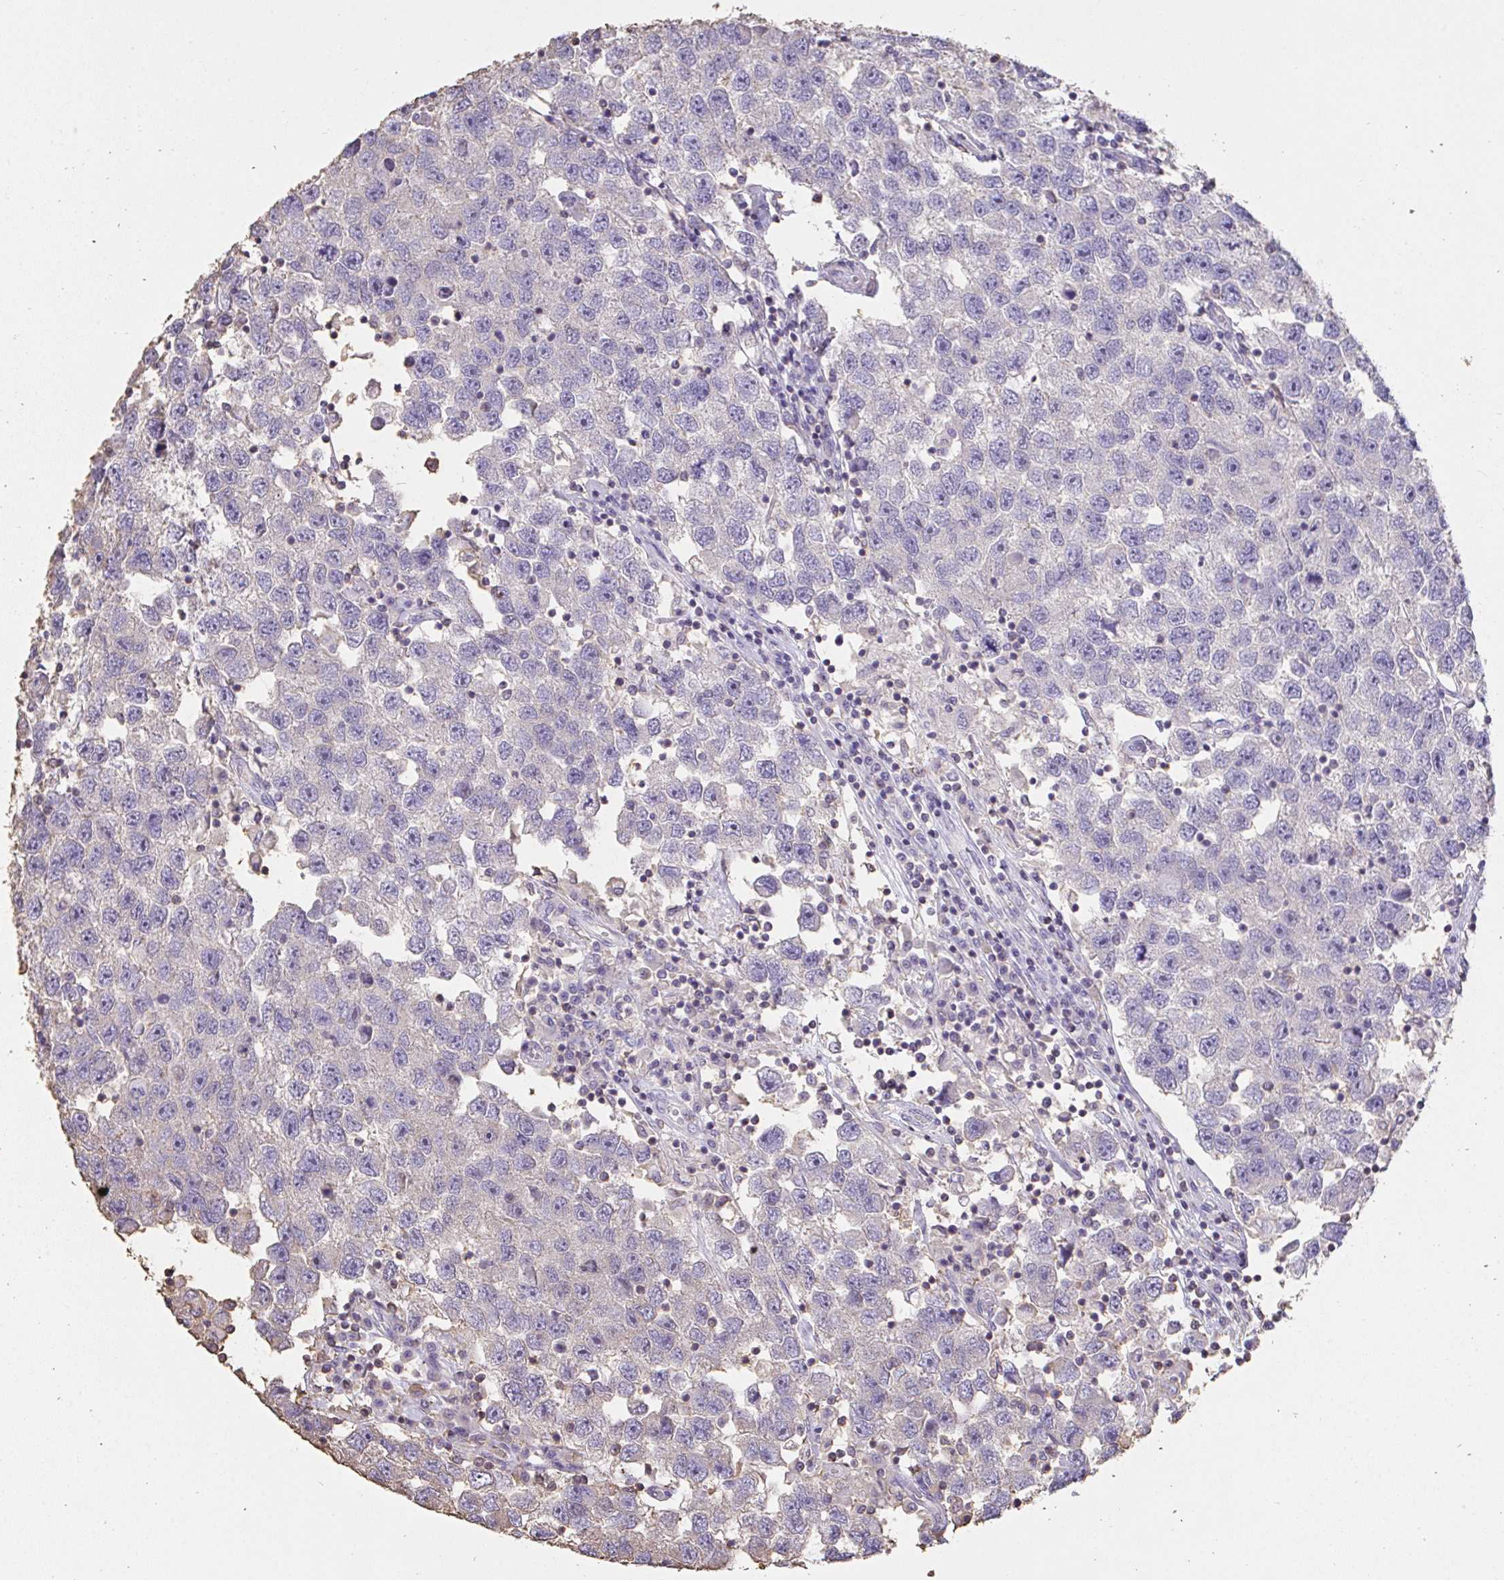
{"staining": {"intensity": "negative", "quantity": "none", "location": "none"}, "tissue": "testis cancer", "cell_type": "Tumor cells", "image_type": "cancer", "snomed": [{"axis": "morphology", "description": "Seminoma, NOS"}, {"axis": "topography", "description": "Testis"}], "caption": "IHC of testis seminoma displays no positivity in tumor cells.", "gene": "IL23R", "patient": {"sex": "male", "age": 26}}